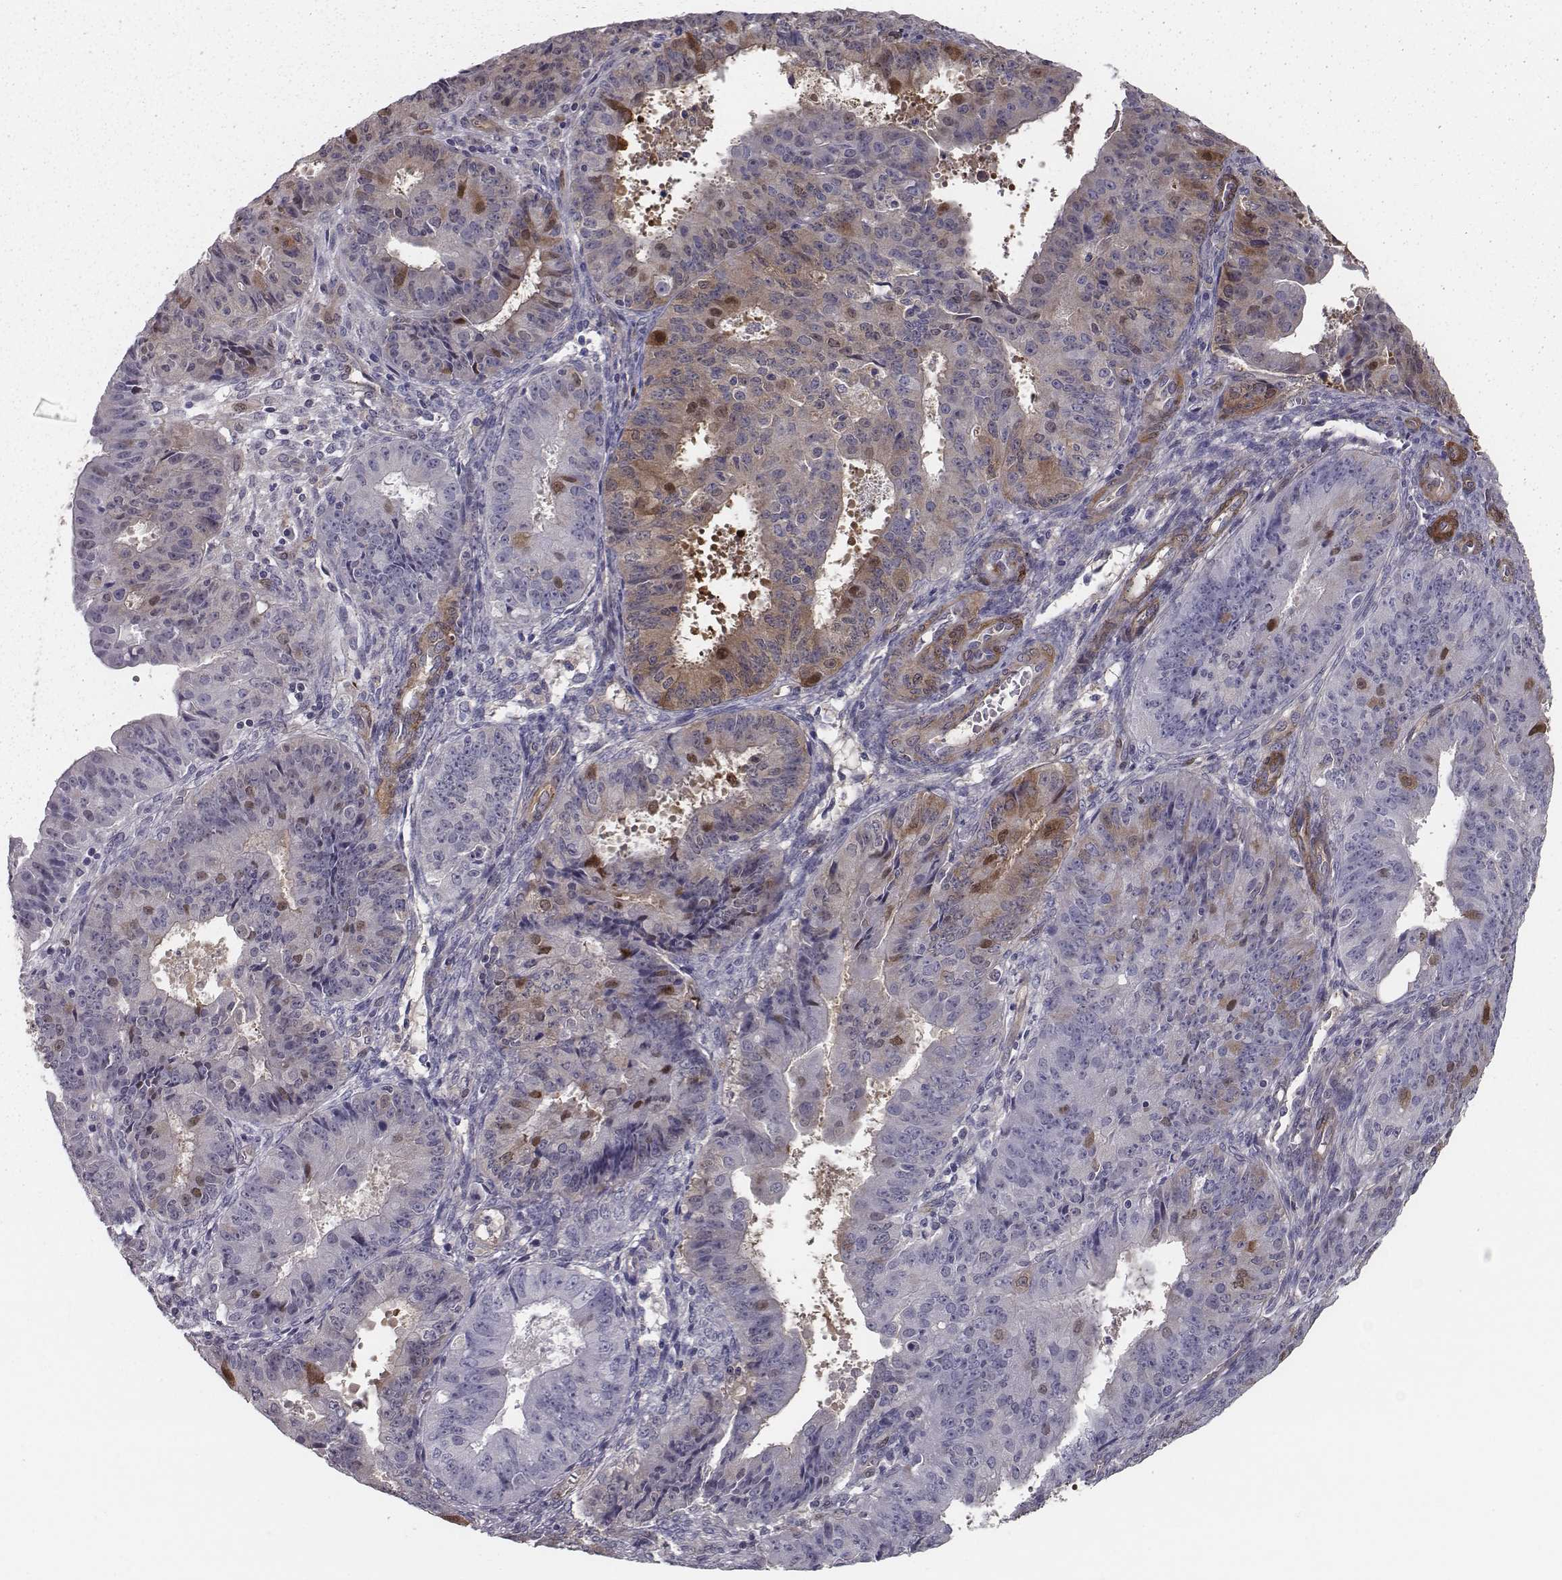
{"staining": {"intensity": "moderate", "quantity": "<25%", "location": "cytoplasmic/membranous,nuclear"}, "tissue": "ovarian cancer", "cell_type": "Tumor cells", "image_type": "cancer", "snomed": [{"axis": "morphology", "description": "Carcinoma, endometroid"}, {"axis": "topography", "description": "Ovary"}], "caption": "Tumor cells display low levels of moderate cytoplasmic/membranous and nuclear expression in about <25% of cells in human ovarian cancer (endometroid carcinoma).", "gene": "ISYNA1", "patient": {"sex": "female", "age": 42}}